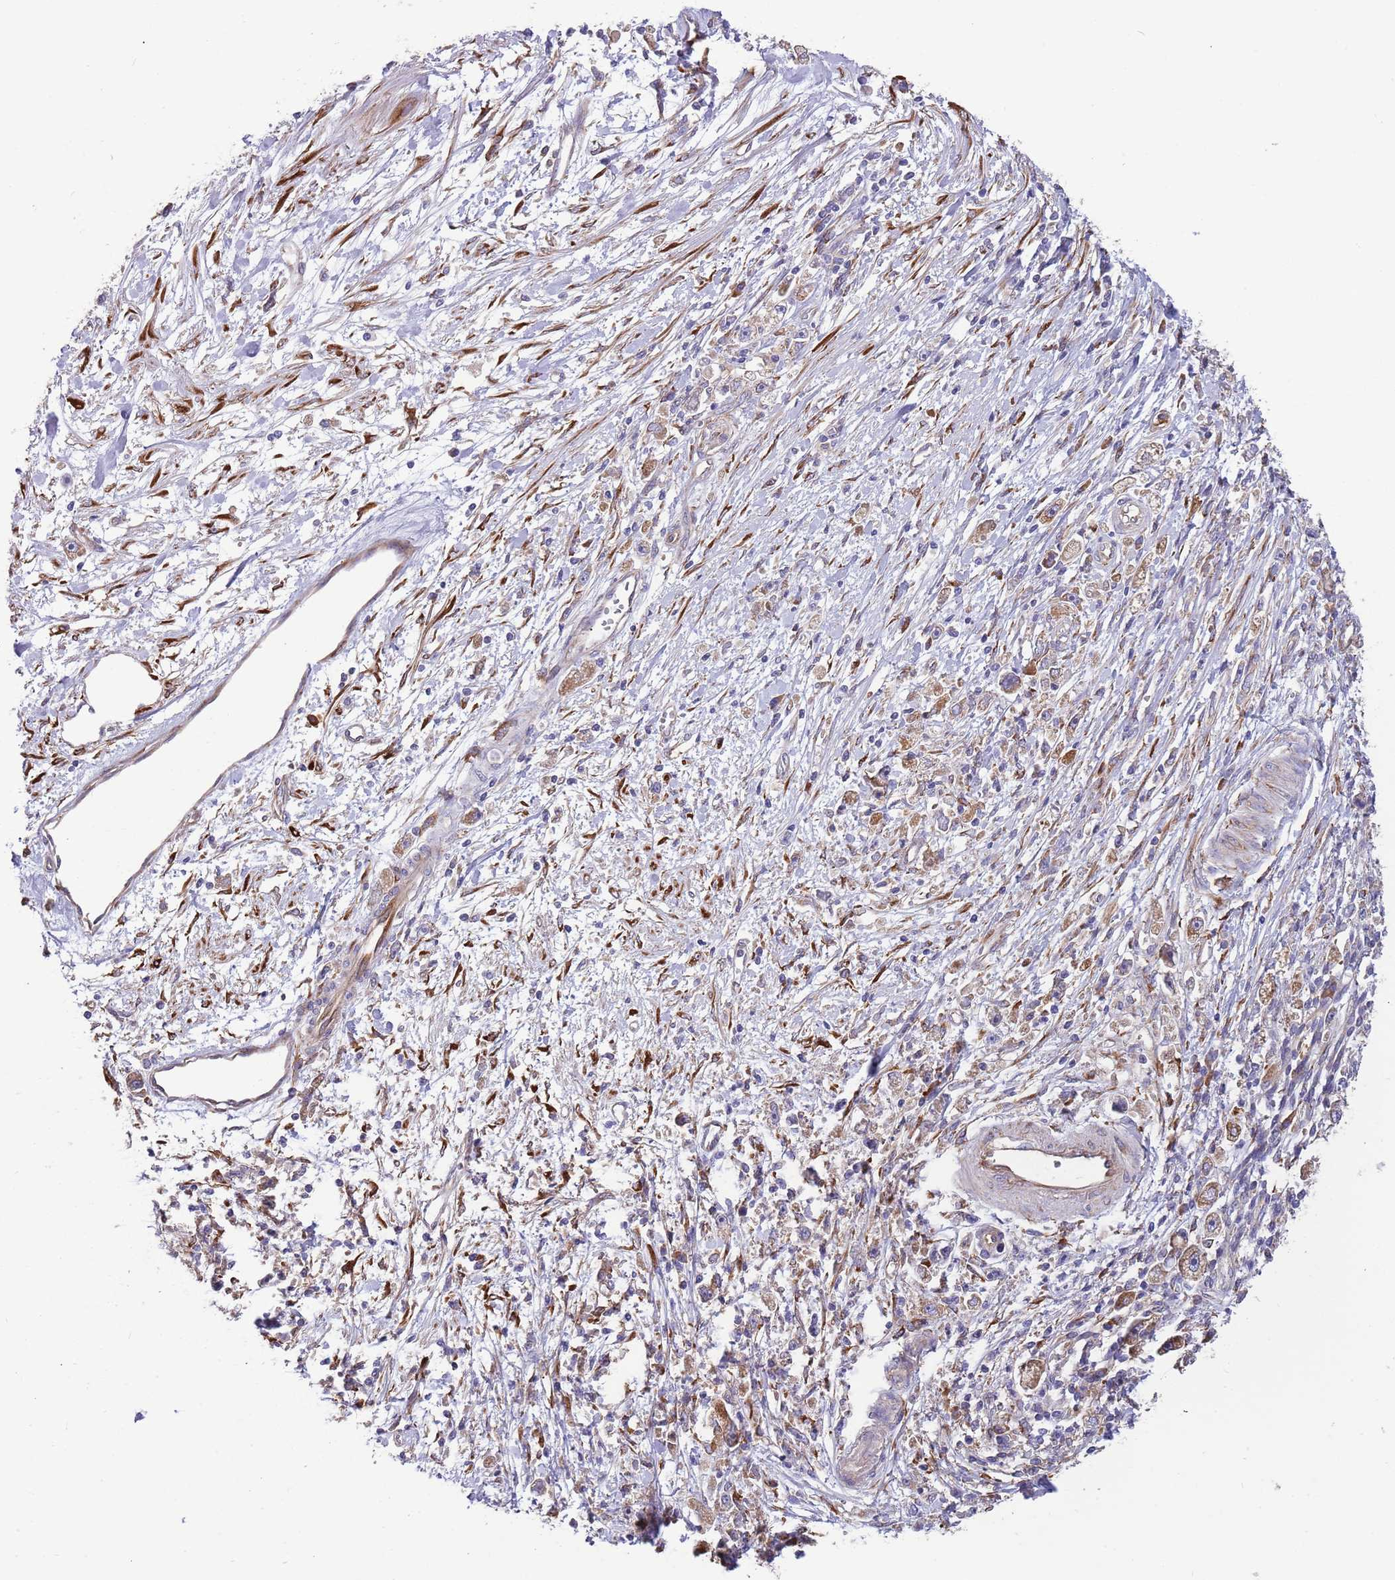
{"staining": {"intensity": "weak", "quantity": "25%-75%", "location": "cytoplasmic/membranous"}, "tissue": "stomach cancer", "cell_type": "Tumor cells", "image_type": "cancer", "snomed": [{"axis": "morphology", "description": "Adenocarcinoma, NOS"}, {"axis": "topography", "description": "Stomach"}], "caption": "Immunohistochemical staining of human stomach adenocarcinoma demonstrates low levels of weak cytoplasmic/membranous protein staining in about 25%-75% of tumor cells. Nuclei are stained in blue.", "gene": "ARMCX6", "patient": {"sex": "female", "age": 59}}